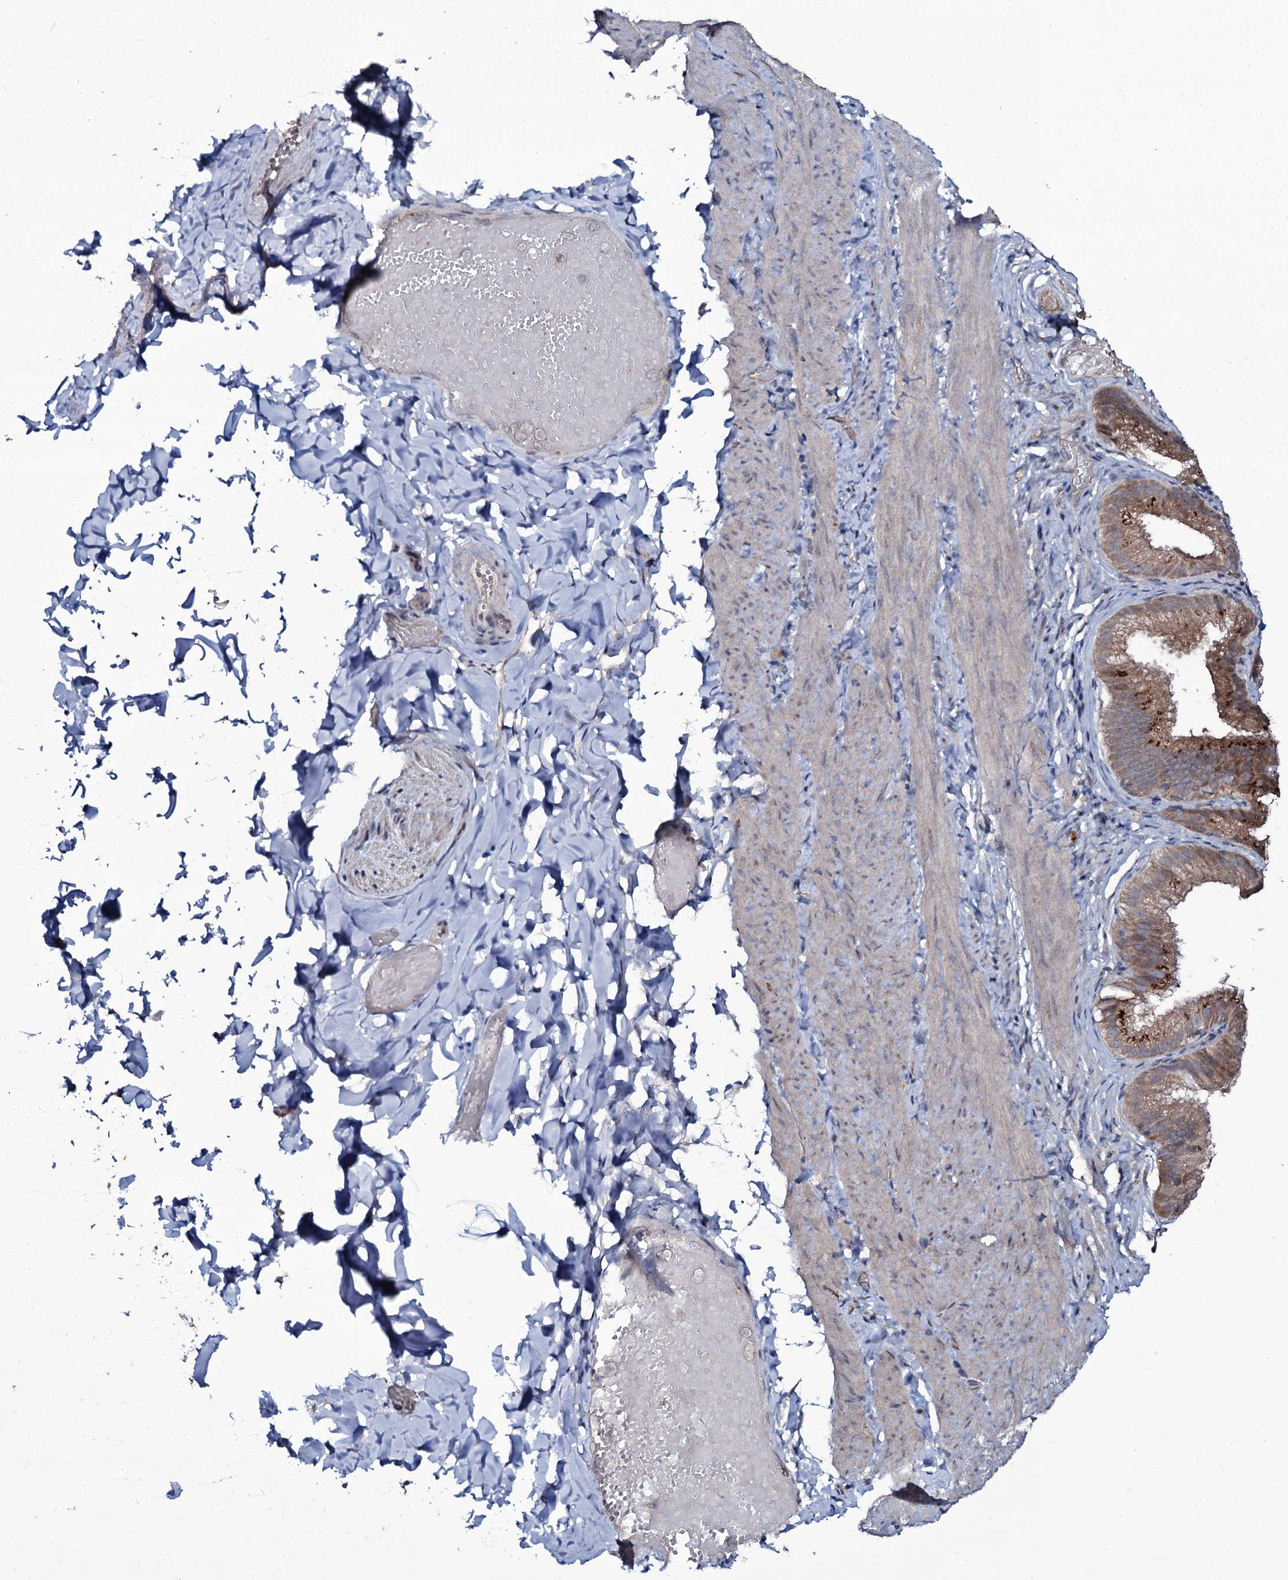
{"staining": {"intensity": "negative", "quantity": "none", "location": "none"}, "tissue": "adipose tissue", "cell_type": "Adipocytes", "image_type": "normal", "snomed": [{"axis": "morphology", "description": "Normal tissue, NOS"}, {"axis": "topography", "description": "Gallbladder"}, {"axis": "topography", "description": "Peripheral nerve tissue"}], "caption": "High power microscopy image of an immunohistochemistry (IHC) image of benign adipose tissue, revealing no significant positivity in adipocytes.", "gene": "SNAP23", "patient": {"sex": "male", "age": 38}}